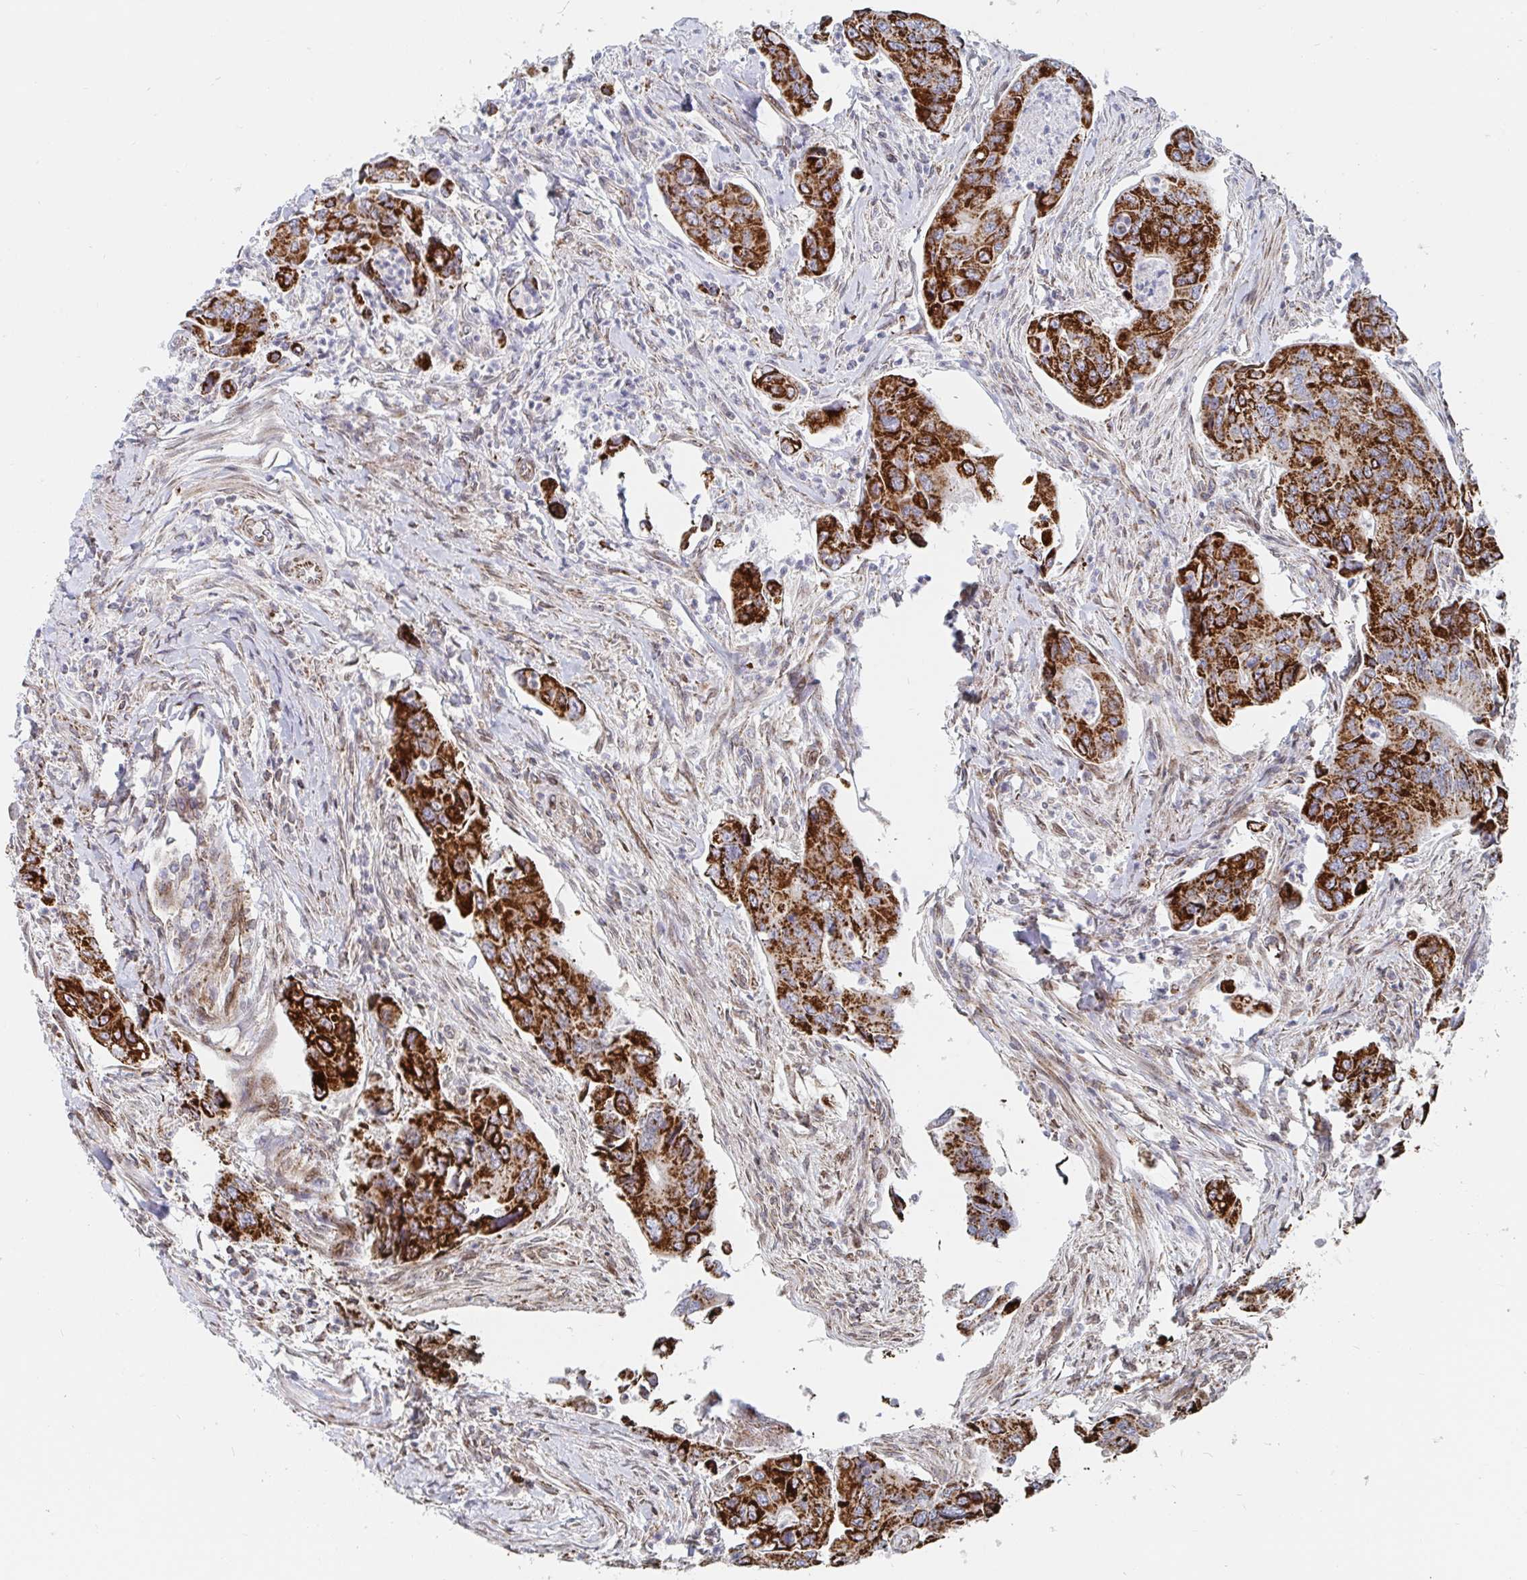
{"staining": {"intensity": "strong", "quantity": ">75%", "location": "cytoplasmic/membranous"}, "tissue": "colorectal cancer", "cell_type": "Tumor cells", "image_type": "cancer", "snomed": [{"axis": "morphology", "description": "Adenocarcinoma, NOS"}, {"axis": "topography", "description": "Colon"}], "caption": "This histopathology image shows immunohistochemistry staining of colorectal cancer, with high strong cytoplasmic/membranous staining in approximately >75% of tumor cells.", "gene": "STARD8", "patient": {"sex": "female", "age": 67}}